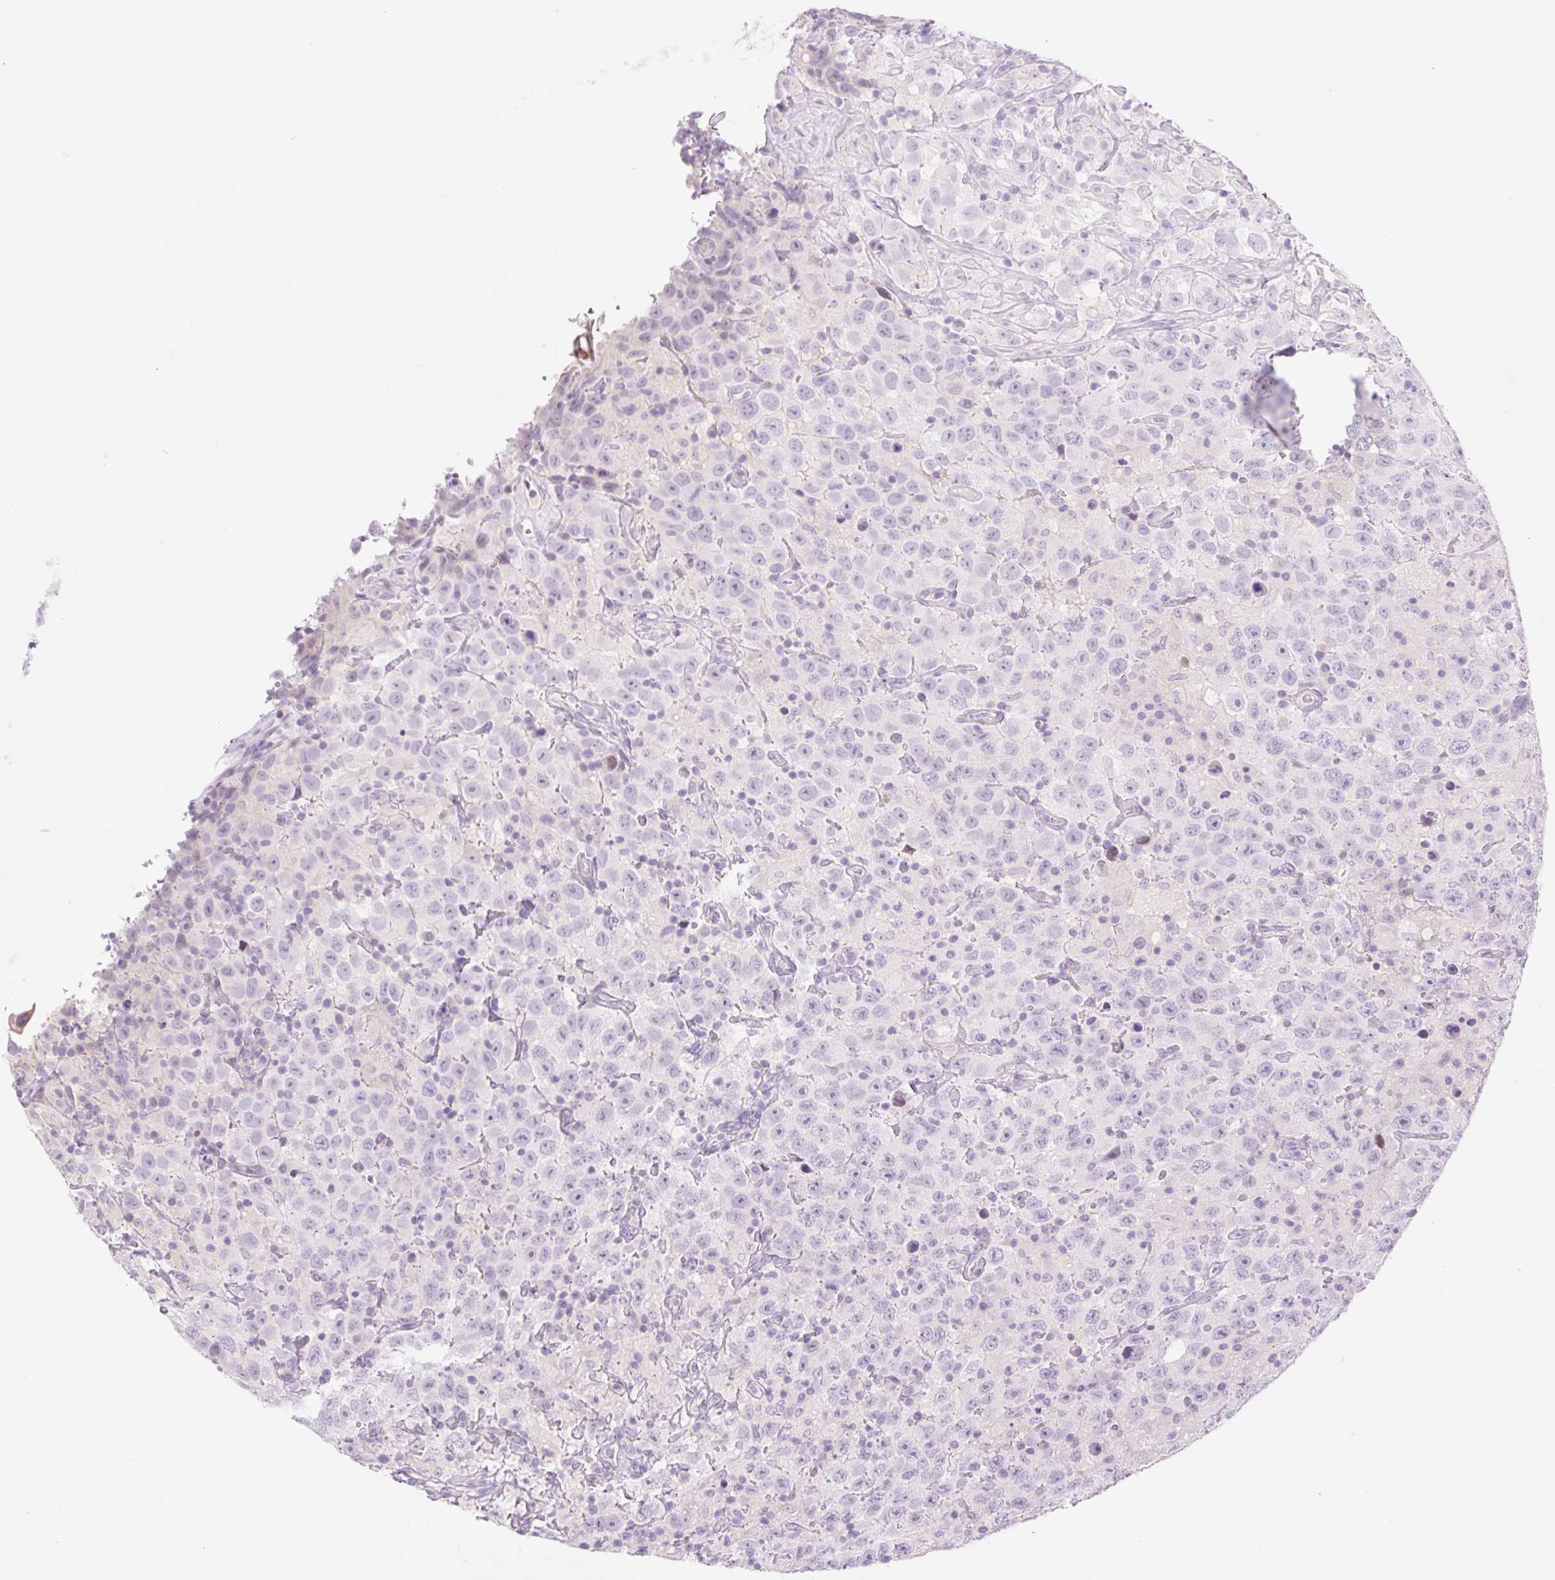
{"staining": {"intensity": "negative", "quantity": "none", "location": "none"}, "tissue": "testis cancer", "cell_type": "Tumor cells", "image_type": "cancer", "snomed": [{"axis": "morphology", "description": "Seminoma, NOS"}, {"axis": "topography", "description": "Testis"}], "caption": "This is a photomicrograph of IHC staining of testis seminoma, which shows no expression in tumor cells.", "gene": "TBX15", "patient": {"sex": "male", "age": 41}}